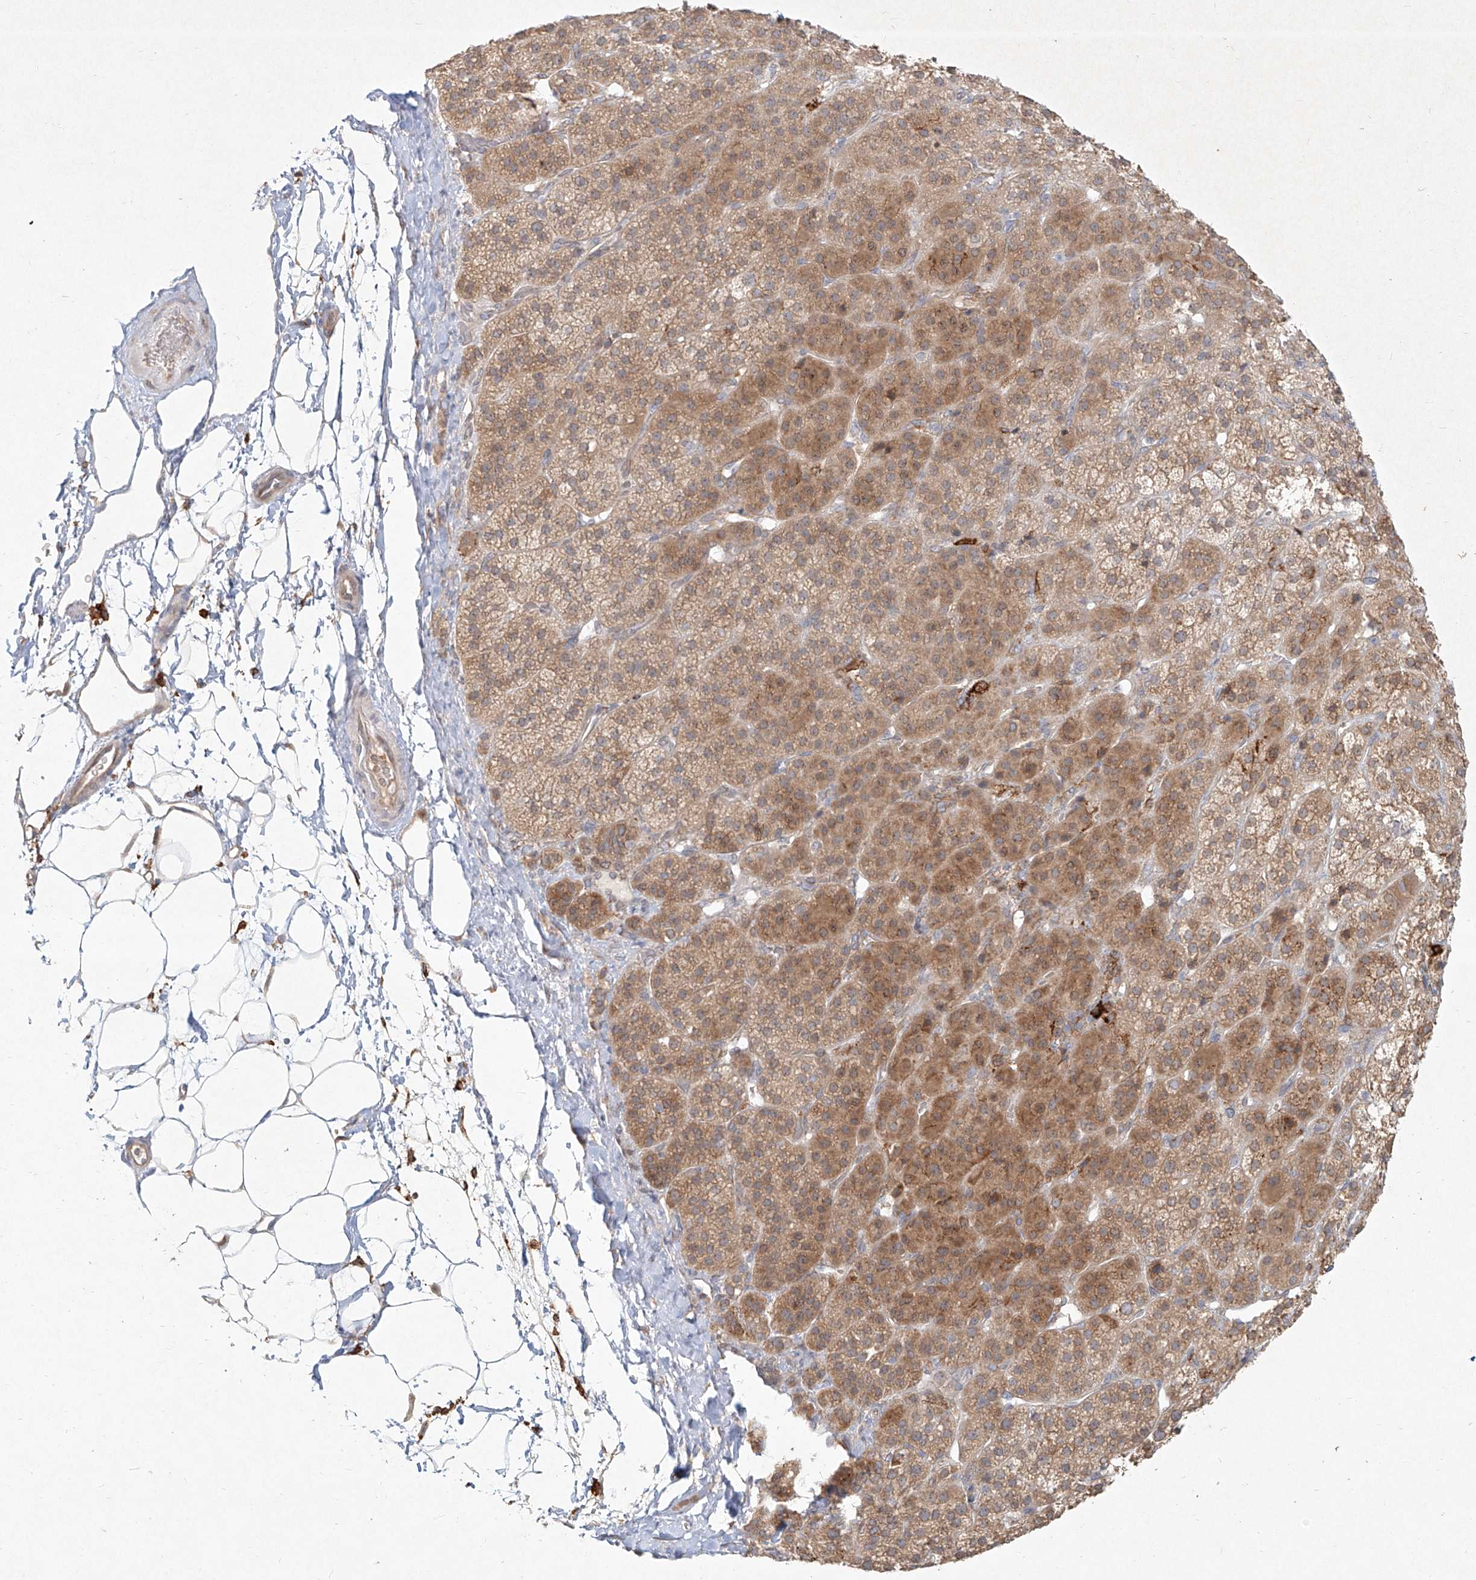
{"staining": {"intensity": "moderate", "quantity": "25%-75%", "location": "cytoplasmic/membranous"}, "tissue": "adrenal gland", "cell_type": "Glandular cells", "image_type": "normal", "snomed": [{"axis": "morphology", "description": "Normal tissue, NOS"}, {"axis": "topography", "description": "Adrenal gland"}], "caption": "Immunohistochemistry (IHC) histopathology image of normal adrenal gland: adrenal gland stained using immunohistochemistry exhibits medium levels of moderate protein expression localized specifically in the cytoplasmic/membranous of glandular cells, appearing as a cytoplasmic/membranous brown color.", "gene": "CD209", "patient": {"sex": "female", "age": 57}}